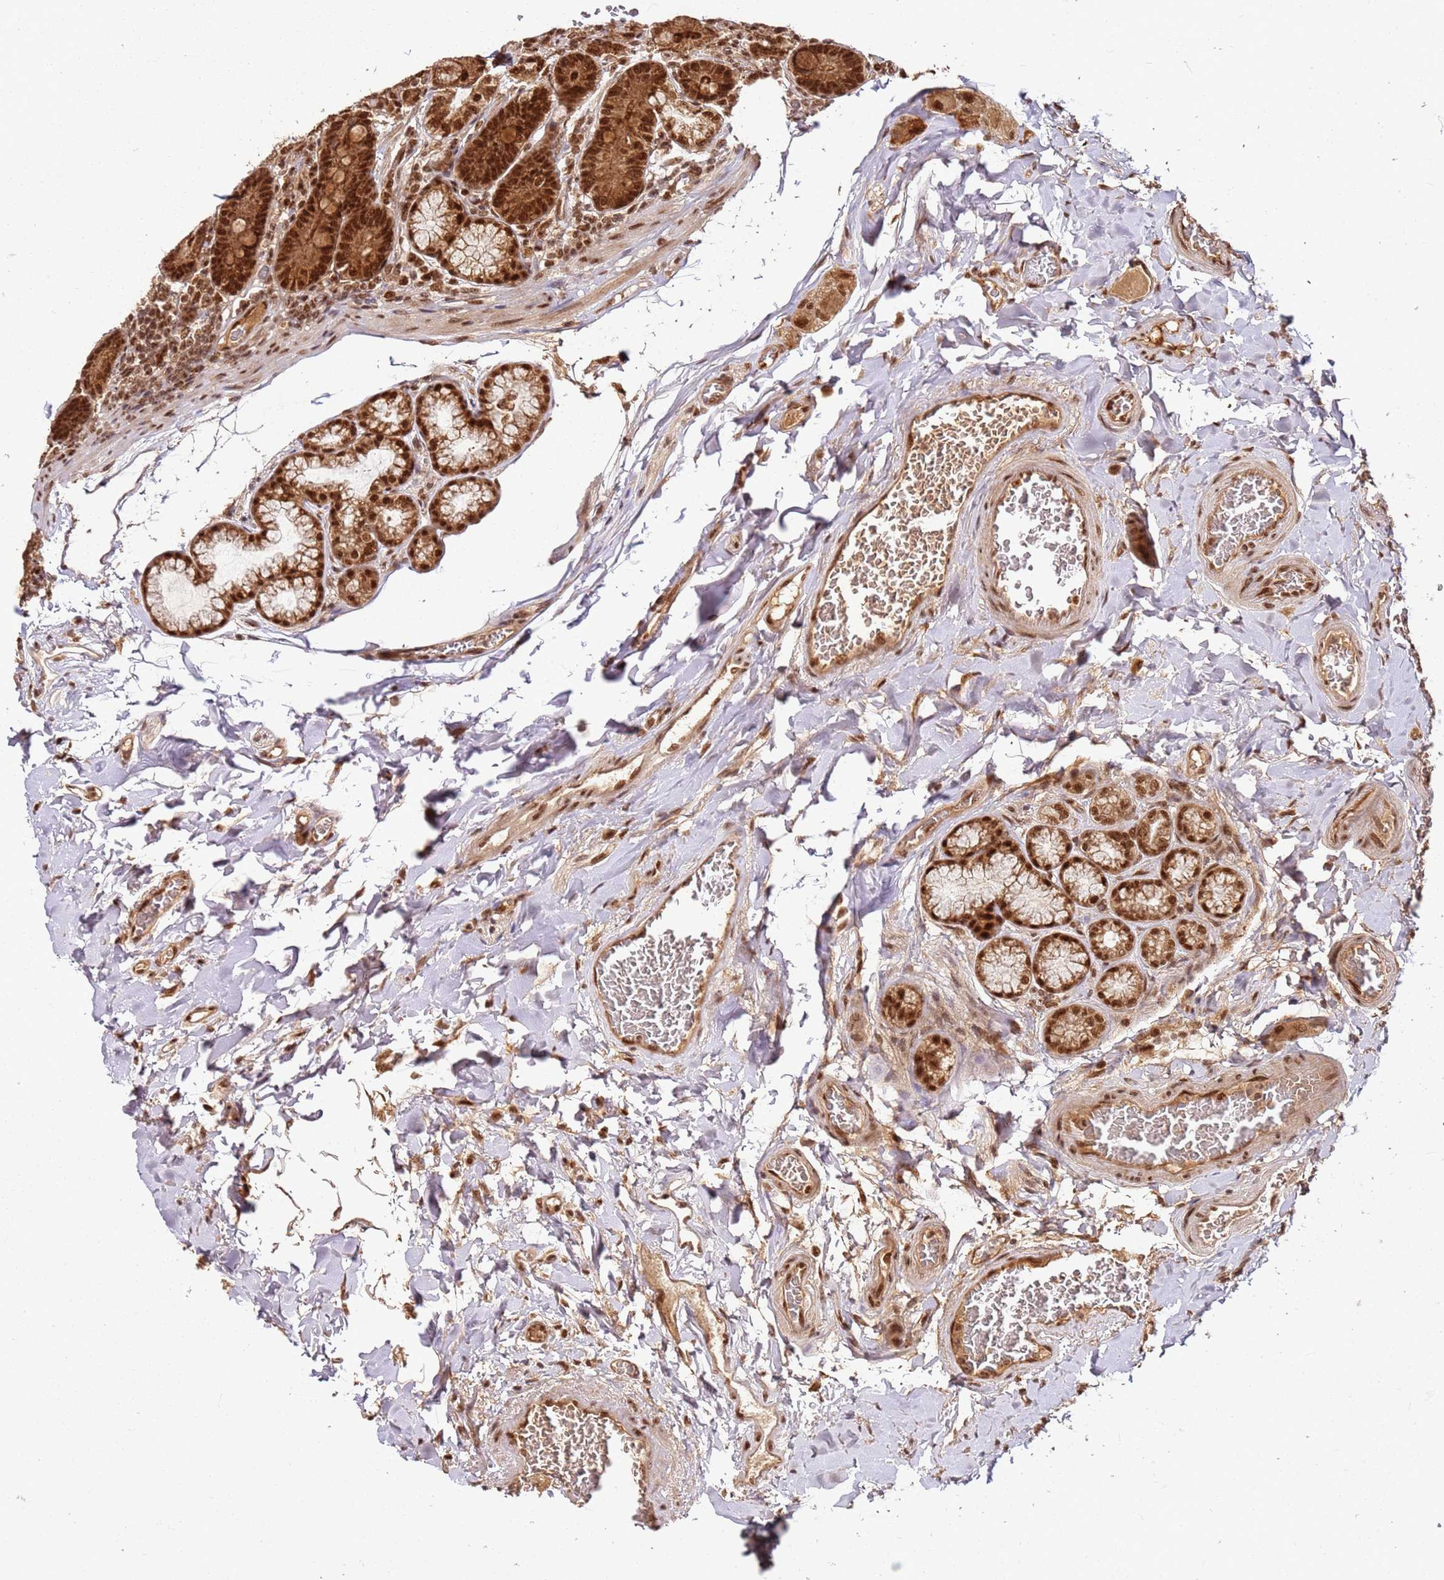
{"staining": {"intensity": "strong", "quantity": ">75%", "location": "cytoplasmic/membranous,nuclear"}, "tissue": "duodenum", "cell_type": "Glandular cells", "image_type": "normal", "snomed": [{"axis": "morphology", "description": "Normal tissue, NOS"}, {"axis": "topography", "description": "Duodenum"}], "caption": "Immunohistochemistry of normal duodenum exhibits high levels of strong cytoplasmic/membranous,nuclear expression in approximately >75% of glandular cells.", "gene": "XRN2", "patient": {"sex": "female", "age": 62}}